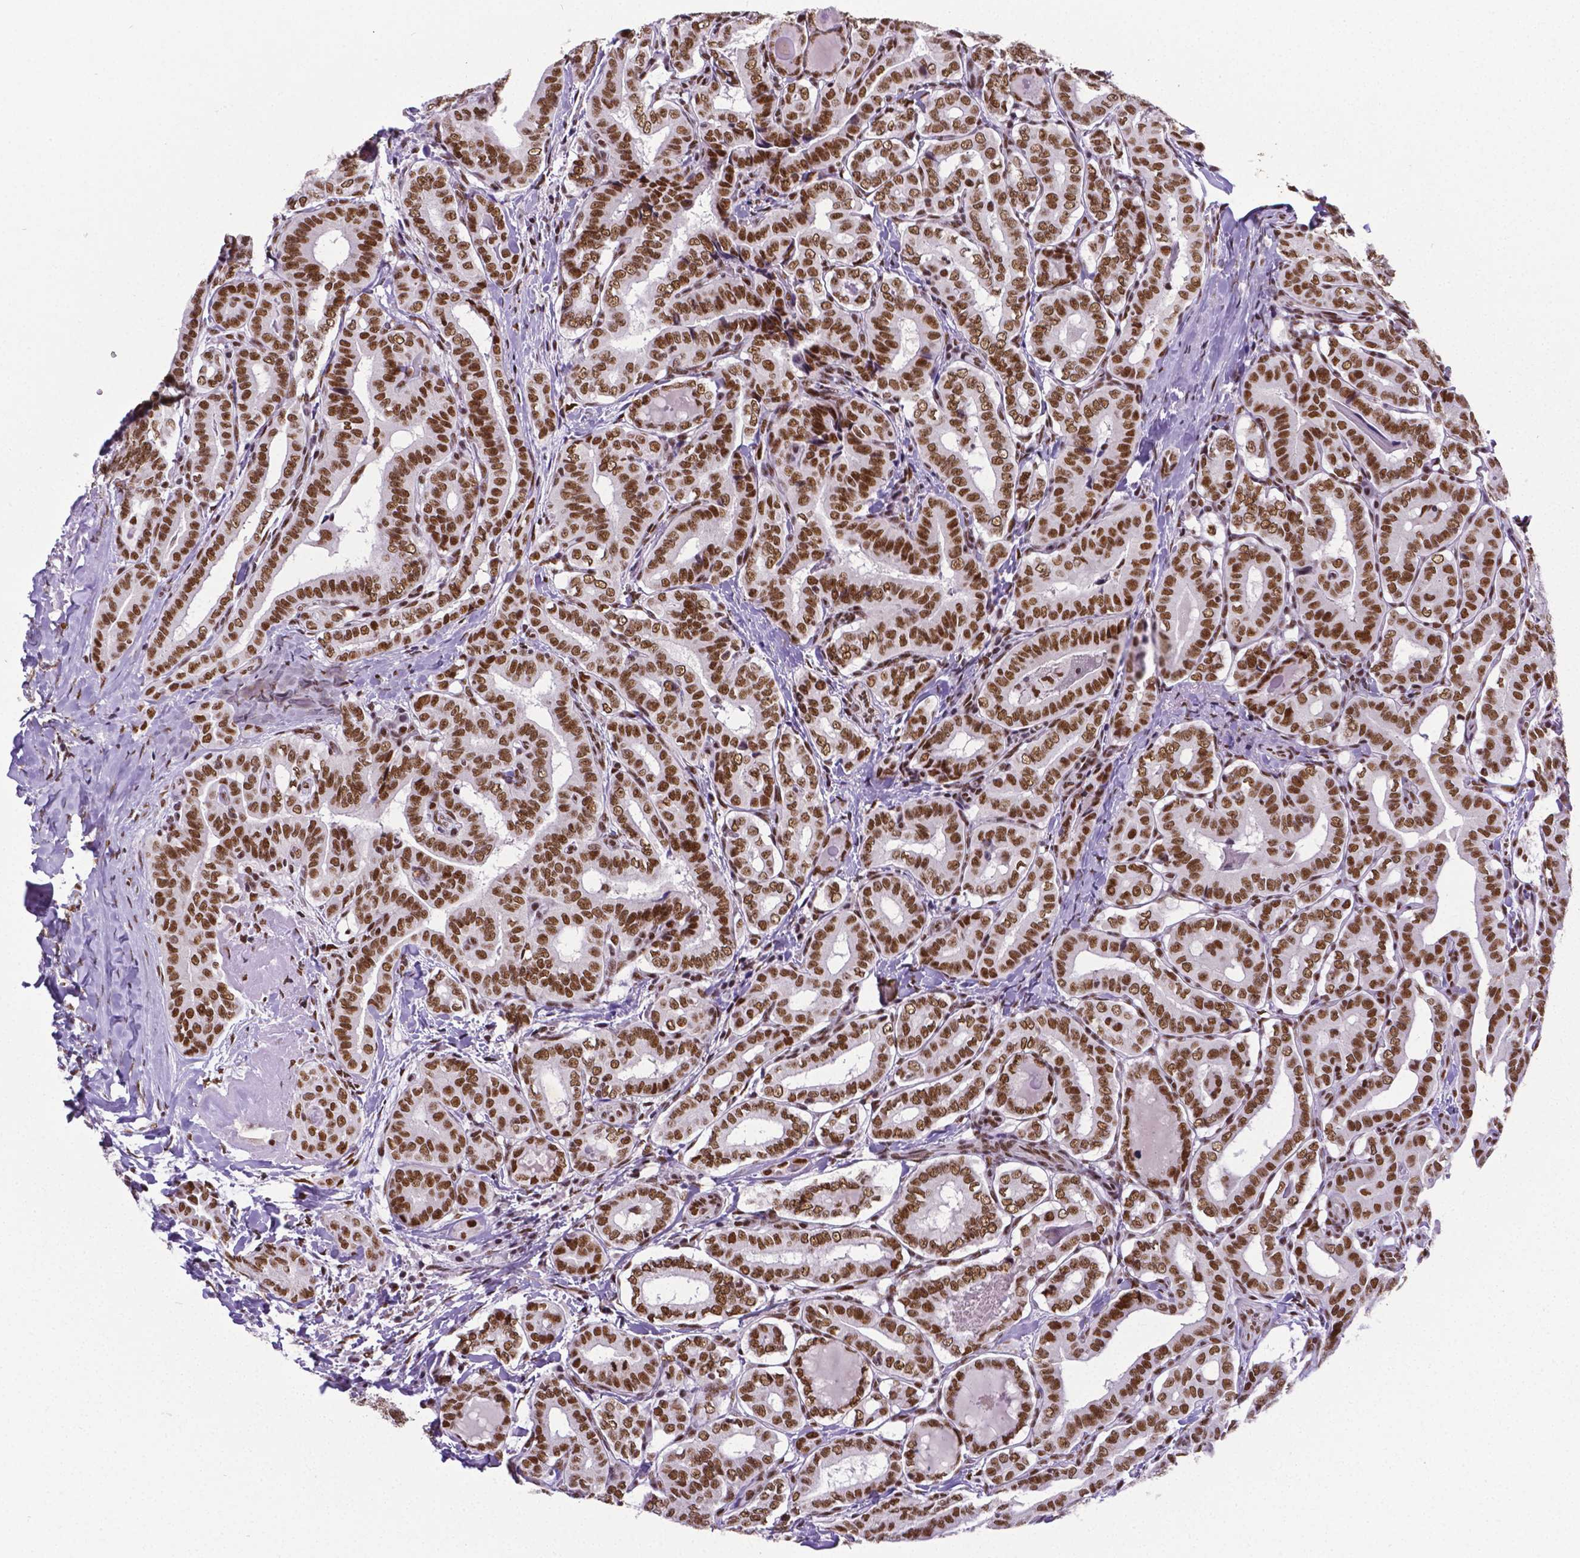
{"staining": {"intensity": "strong", "quantity": ">75%", "location": "nuclear"}, "tissue": "thyroid cancer", "cell_type": "Tumor cells", "image_type": "cancer", "snomed": [{"axis": "morphology", "description": "Papillary adenocarcinoma, NOS"}, {"axis": "morphology", "description": "Papillary adenoma metastatic"}, {"axis": "topography", "description": "Thyroid gland"}], "caption": "This histopathology image demonstrates thyroid cancer stained with immunohistochemistry to label a protein in brown. The nuclear of tumor cells show strong positivity for the protein. Nuclei are counter-stained blue.", "gene": "REST", "patient": {"sex": "female", "age": 50}}